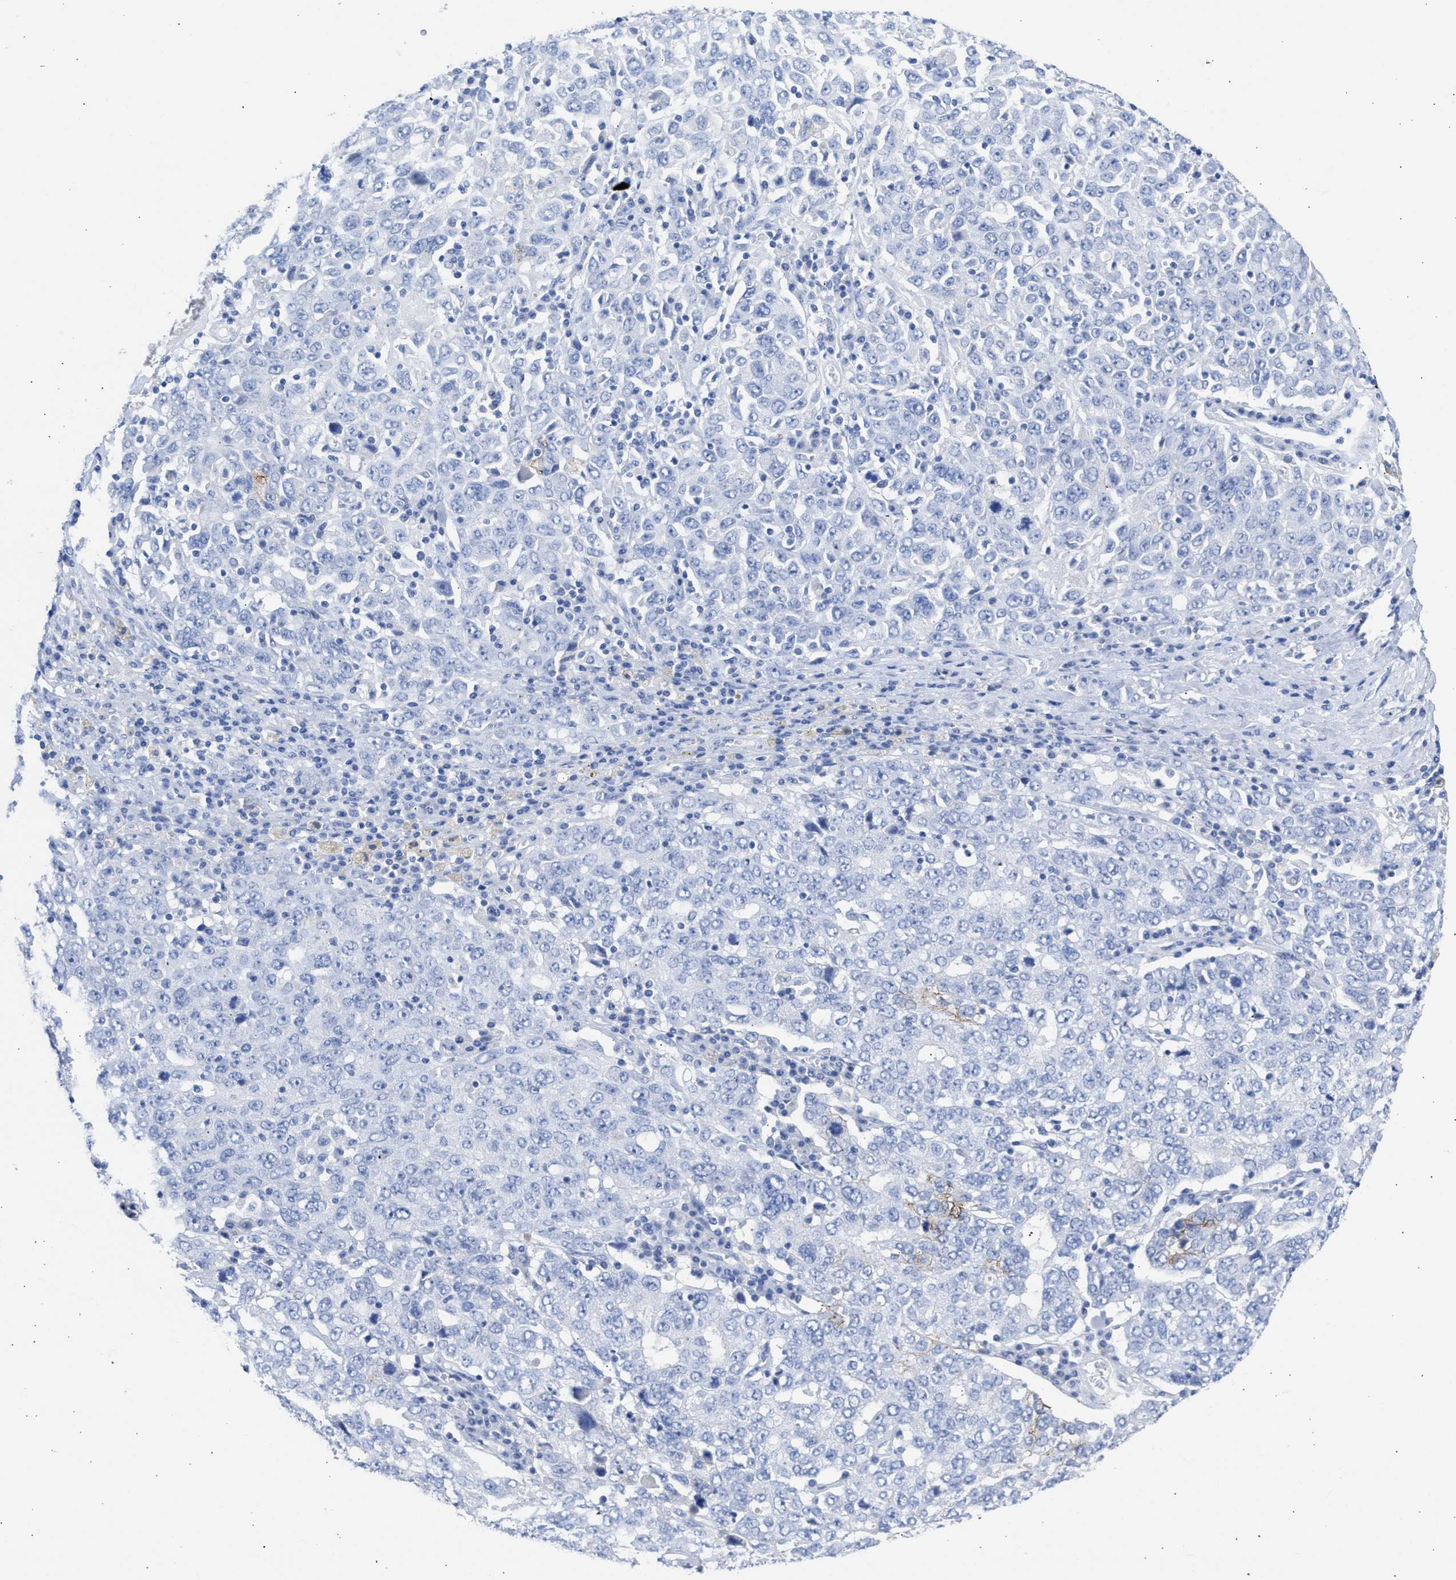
{"staining": {"intensity": "strong", "quantity": "25%-75%", "location": "cytoplasmic/membranous"}, "tissue": "ovarian cancer", "cell_type": "Tumor cells", "image_type": "cancer", "snomed": [{"axis": "morphology", "description": "Carcinoma, endometroid"}, {"axis": "topography", "description": "Ovary"}], "caption": "An immunohistochemistry image of neoplastic tissue is shown. Protein staining in brown labels strong cytoplasmic/membranous positivity in endometroid carcinoma (ovarian) within tumor cells.", "gene": "NCAM1", "patient": {"sex": "female", "age": 62}}